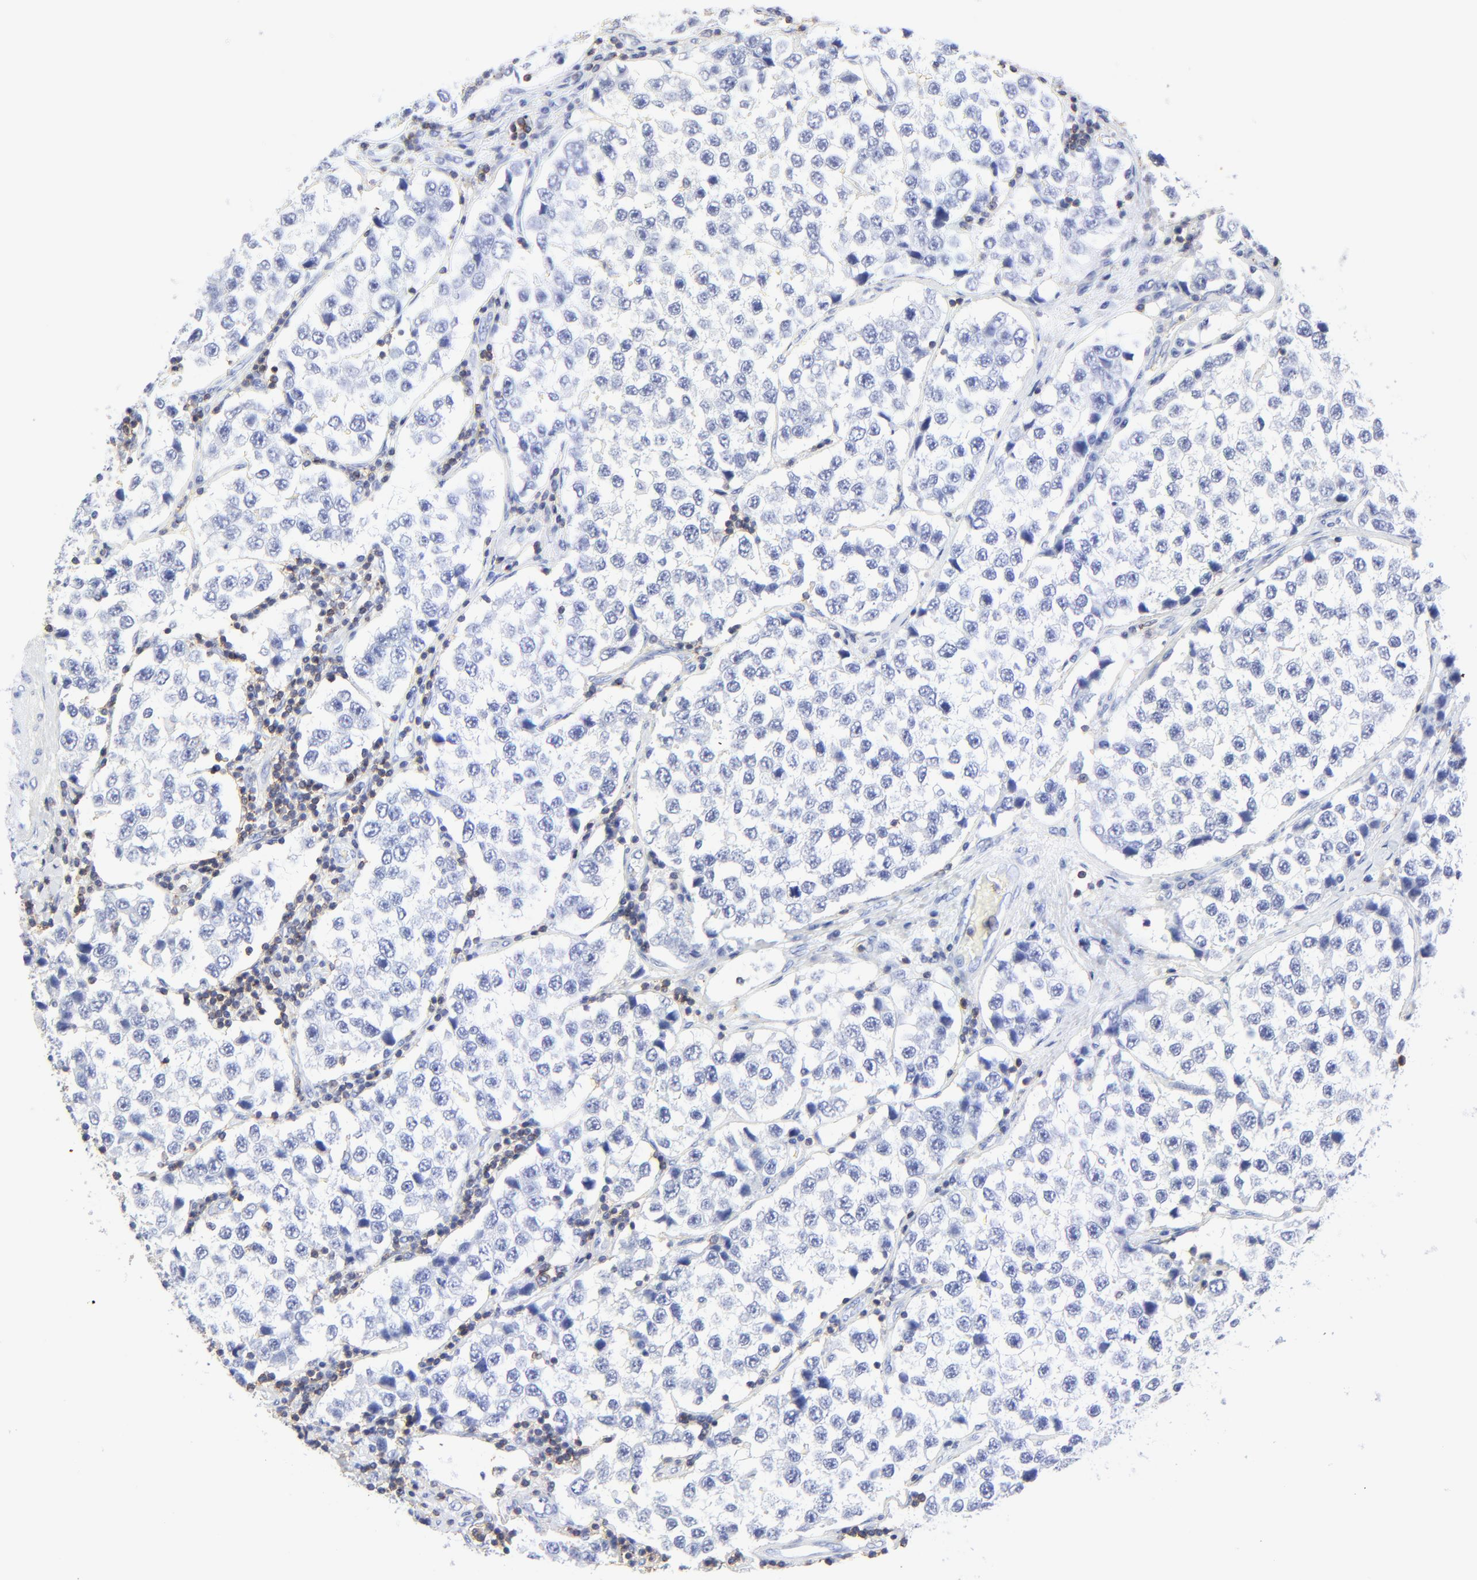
{"staining": {"intensity": "negative", "quantity": "none", "location": "none"}, "tissue": "testis cancer", "cell_type": "Tumor cells", "image_type": "cancer", "snomed": [{"axis": "morphology", "description": "Seminoma, NOS"}, {"axis": "topography", "description": "Testis"}], "caption": "Tumor cells show no significant expression in seminoma (testis). The staining is performed using DAB brown chromogen with nuclei counter-stained in using hematoxylin.", "gene": "LCK", "patient": {"sex": "male", "age": 39}}